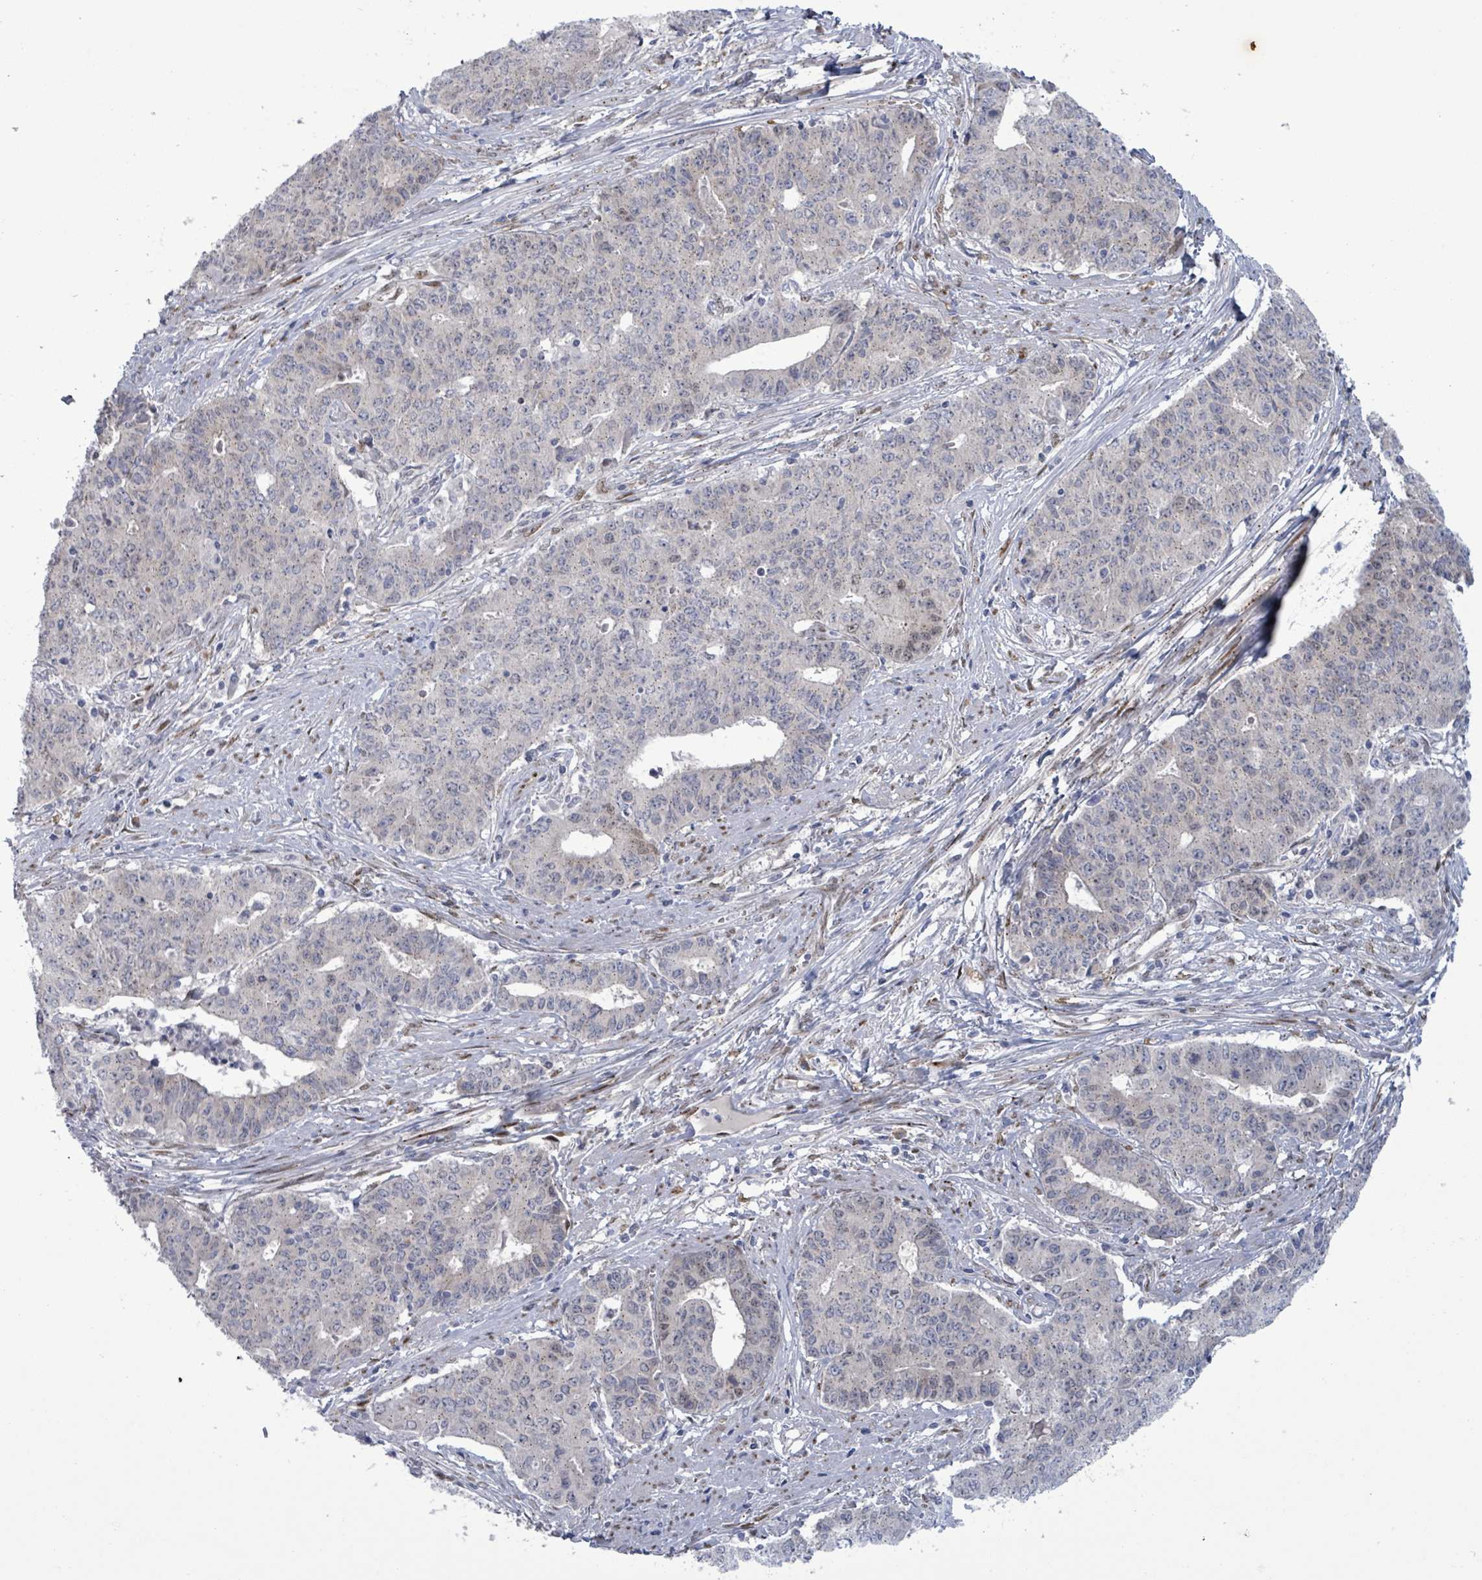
{"staining": {"intensity": "negative", "quantity": "none", "location": "none"}, "tissue": "endometrial cancer", "cell_type": "Tumor cells", "image_type": "cancer", "snomed": [{"axis": "morphology", "description": "Adenocarcinoma, NOS"}, {"axis": "topography", "description": "Endometrium"}], "caption": "An image of endometrial cancer (adenocarcinoma) stained for a protein exhibits no brown staining in tumor cells.", "gene": "TUSC1", "patient": {"sex": "female", "age": 59}}